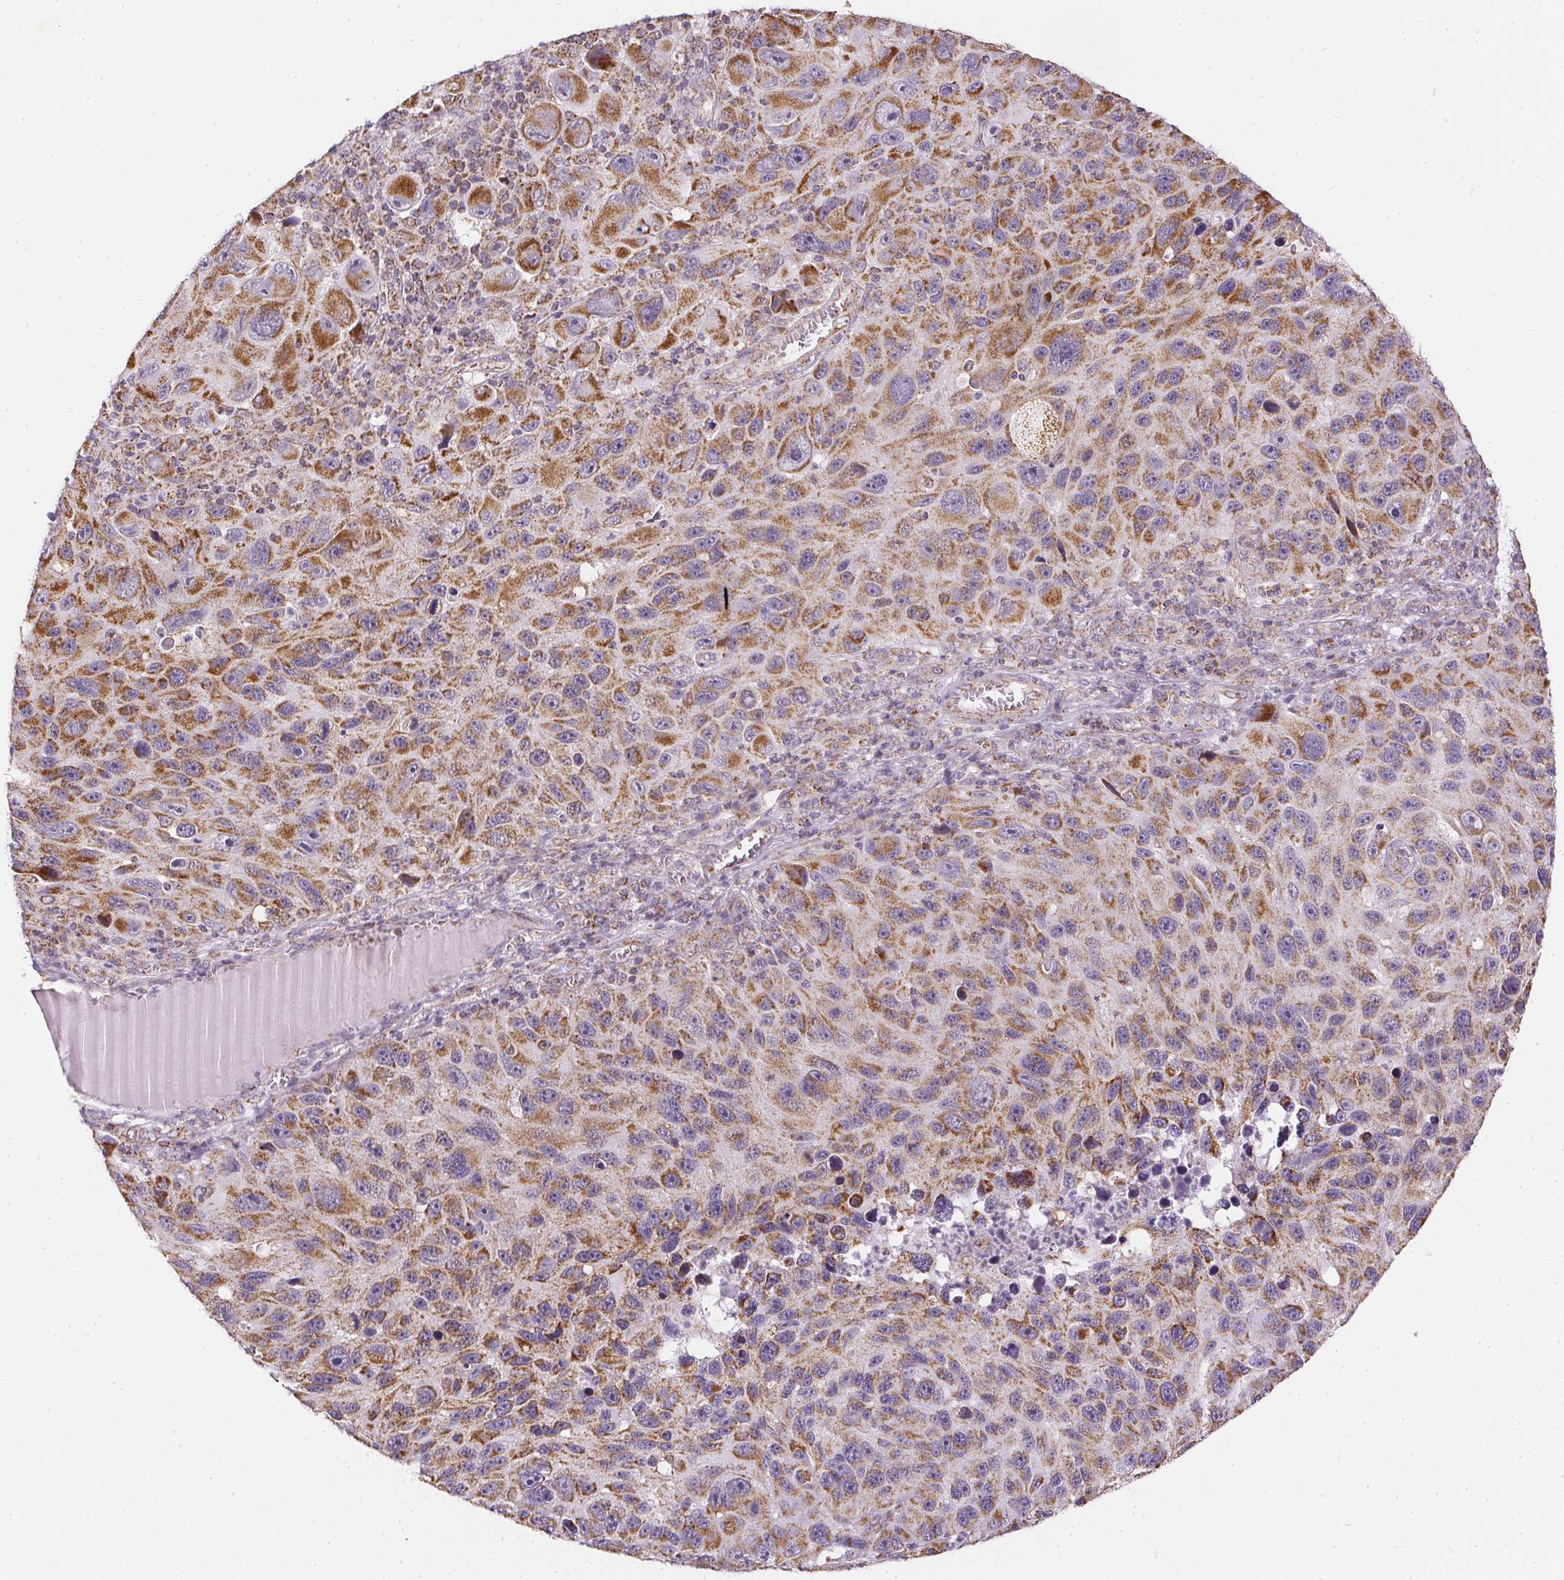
{"staining": {"intensity": "strong", "quantity": ">75%", "location": "cytoplasmic/membranous"}, "tissue": "melanoma", "cell_type": "Tumor cells", "image_type": "cancer", "snomed": [{"axis": "morphology", "description": "Malignant melanoma, NOS"}, {"axis": "topography", "description": "Skin"}], "caption": "Melanoma was stained to show a protein in brown. There is high levels of strong cytoplasmic/membranous expression in approximately >75% of tumor cells.", "gene": "MAPK11", "patient": {"sex": "male", "age": 53}}